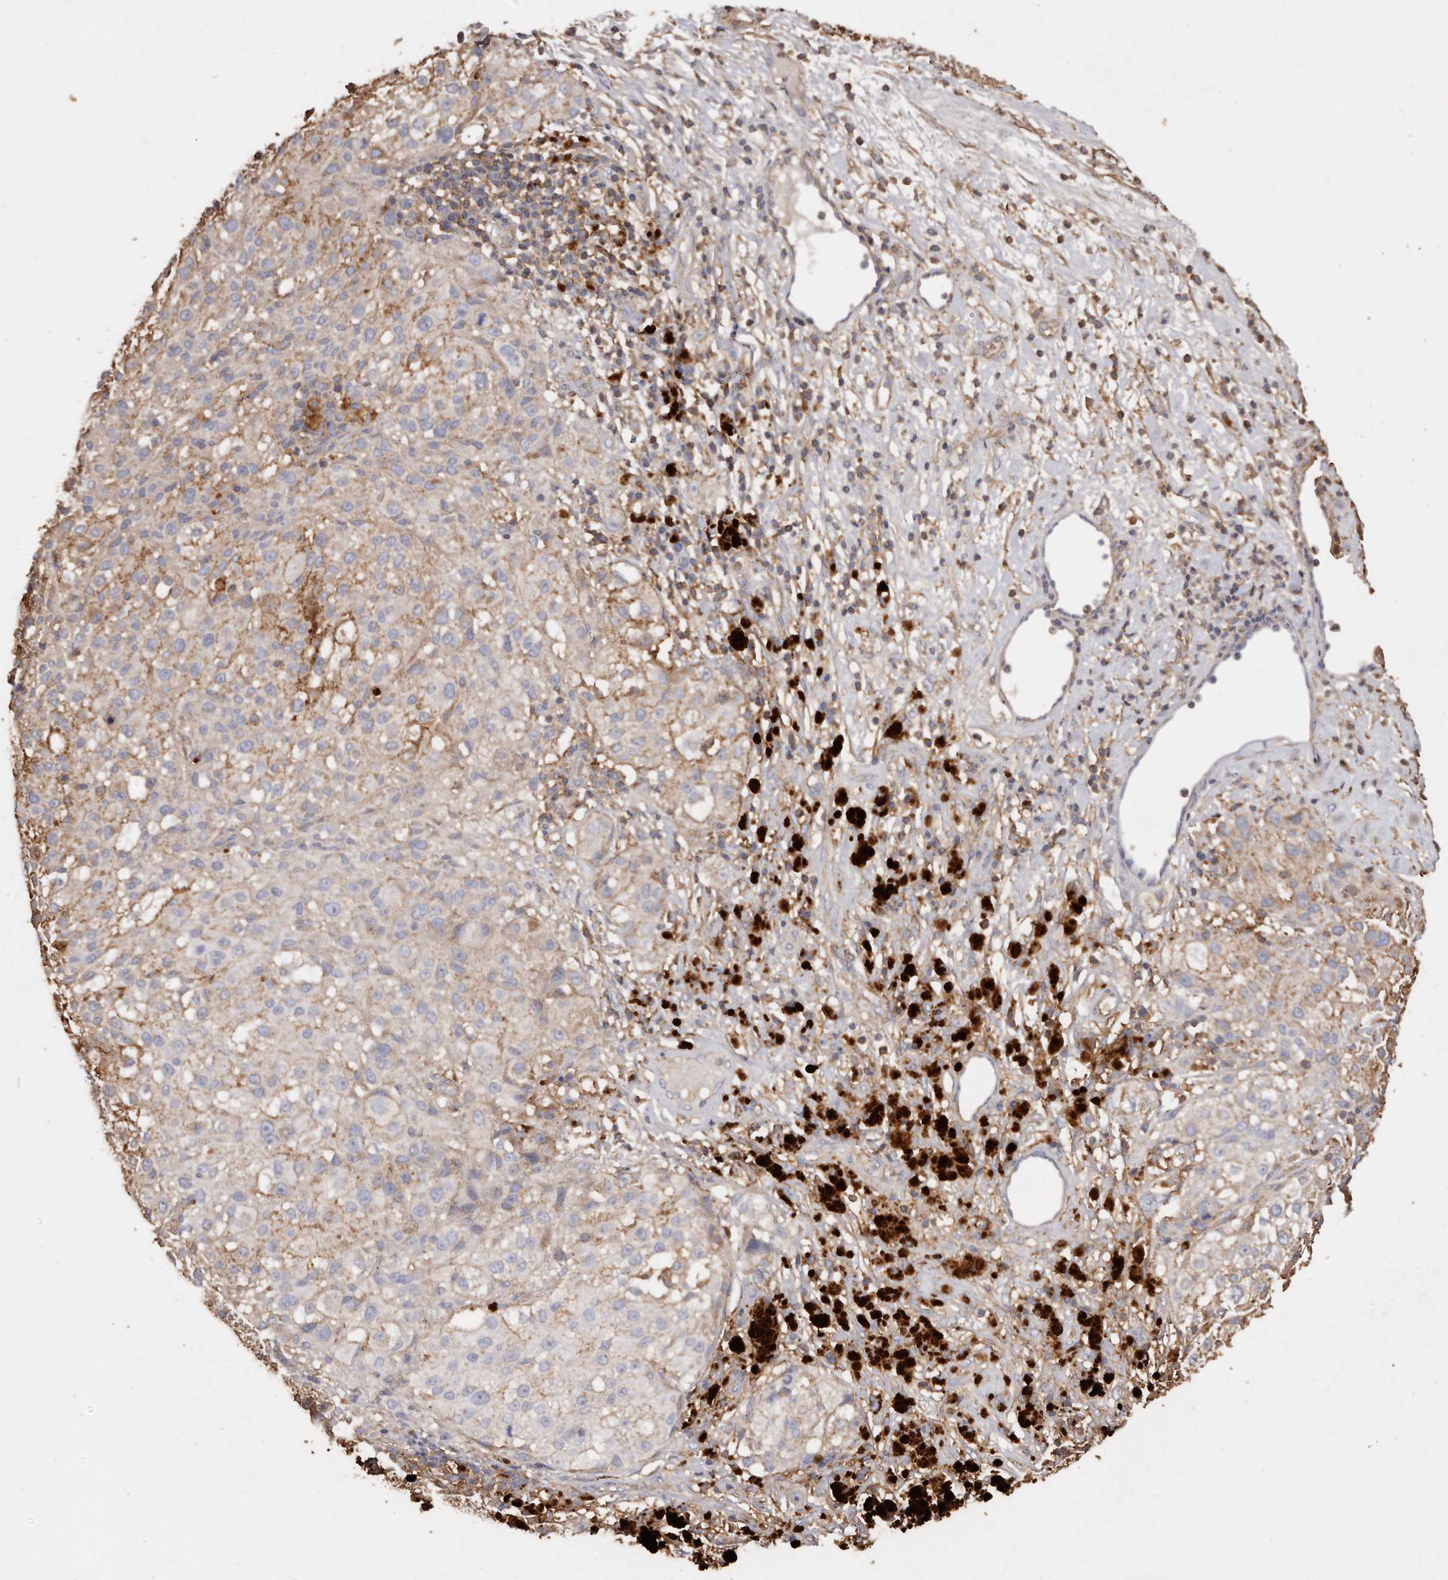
{"staining": {"intensity": "weak", "quantity": "<25%", "location": "cytoplasmic/membranous"}, "tissue": "melanoma", "cell_type": "Tumor cells", "image_type": "cancer", "snomed": [{"axis": "morphology", "description": "Necrosis, NOS"}, {"axis": "morphology", "description": "Malignant melanoma, NOS"}, {"axis": "topography", "description": "Skin"}], "caption": "A micrograph of human melanoma is negative for staining in tumor cells. Nuclei are stained in blue.", "gene": "COQ8B", "patient": {"sex": "female", "age": 87}}